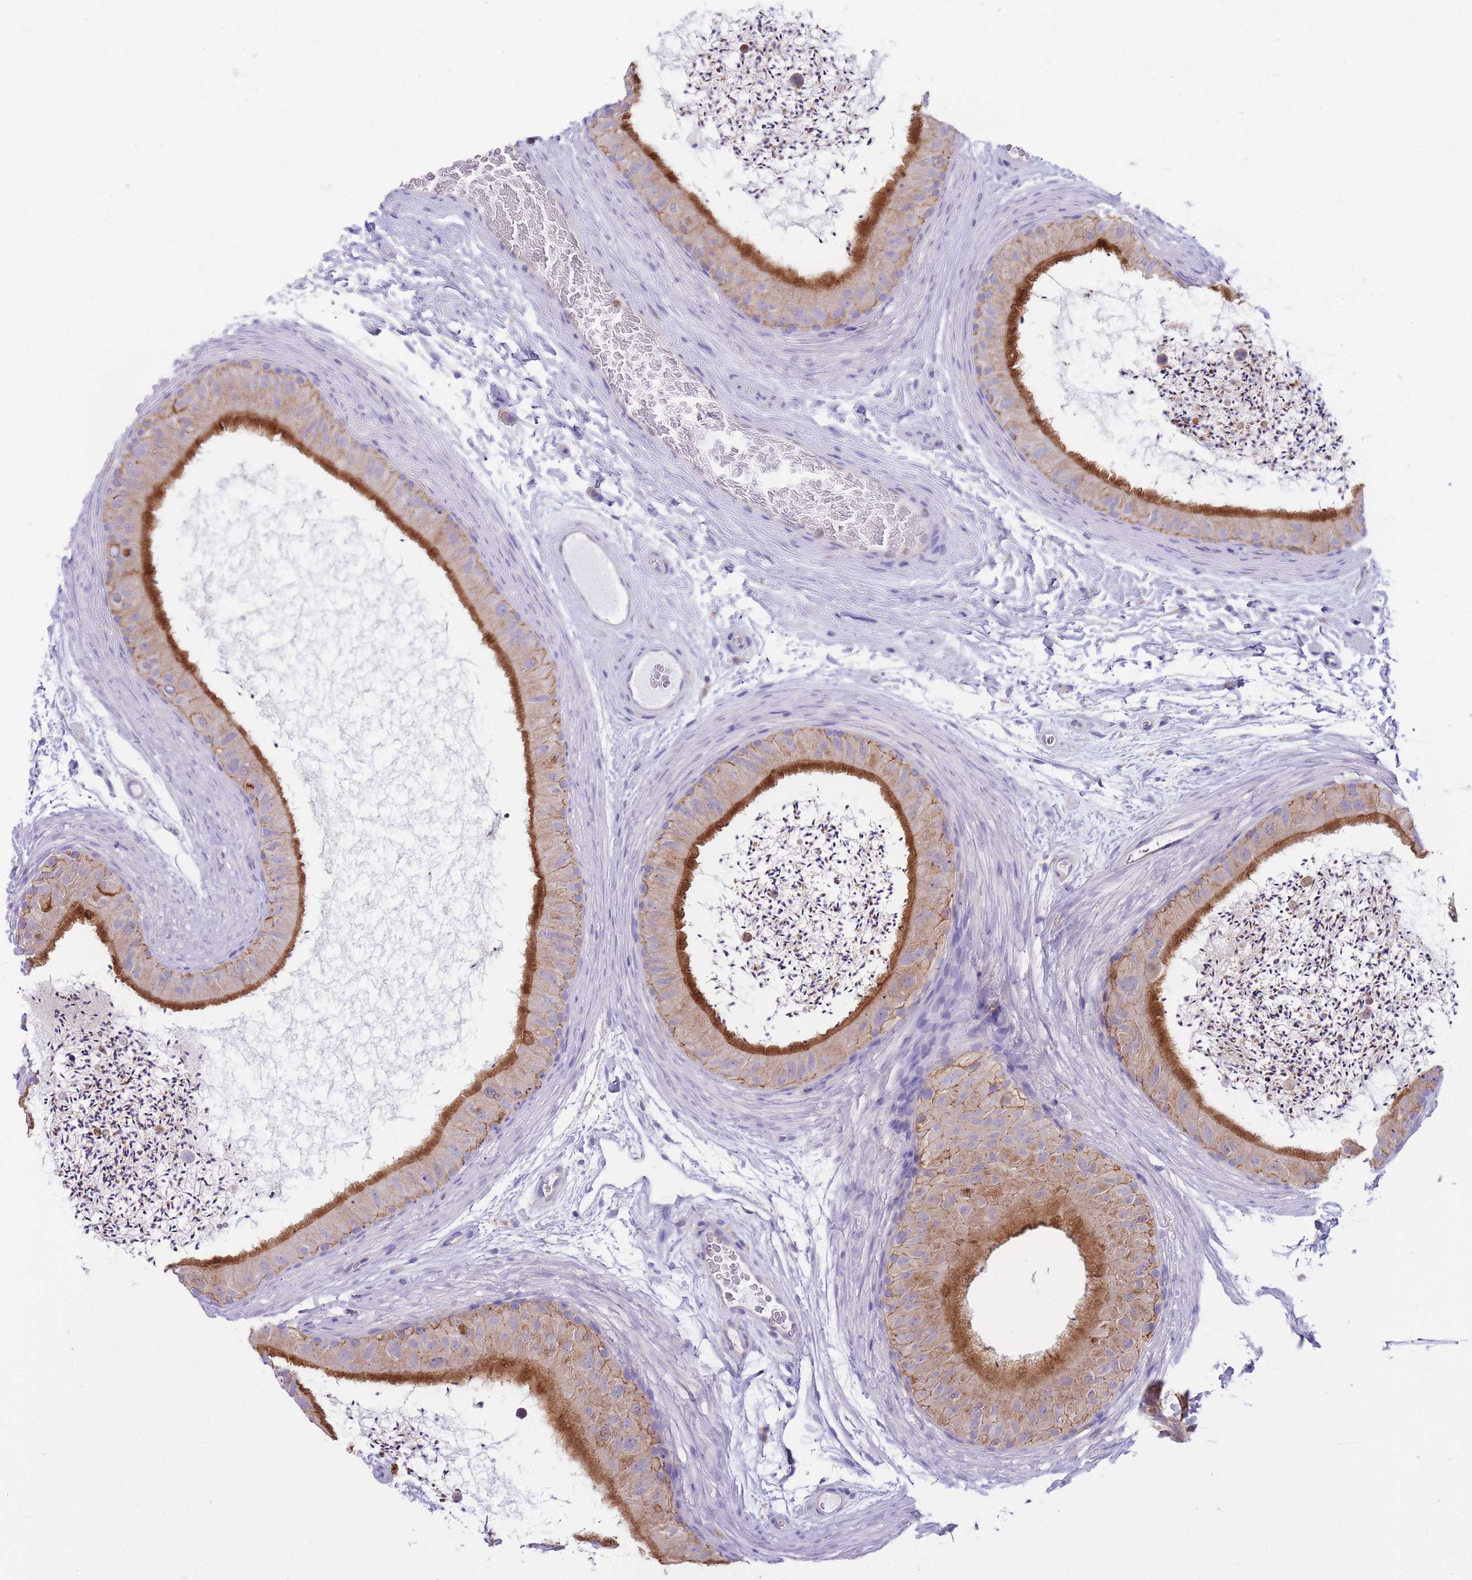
{"staining": {"intensity": "strong", "quantity": "25%-75%", "location": "cytoplasmic/membranous"}, "tissue": "epididymis", "cell_type": "Glandular cells", "image_type": "normal", "snomed": [{"axis": "morphology", "description": "Normal tissue, NOS"}, {"axis": "topography", "description": "Epididymis"}], "caption": "Immunohistochemistry (IHC) of unremarkable epididymis shows high levels of strong cytoplasmic/membranous staining in about 25%-75% of glandular cells. The staining was performed using DAB to visualize the protein expression in brown, while the nuclei were stained in blue with hematoxylin (Magnification: 20x).", "gene": "NAMPT", "patient": {"sex": "male", "age": 50}}